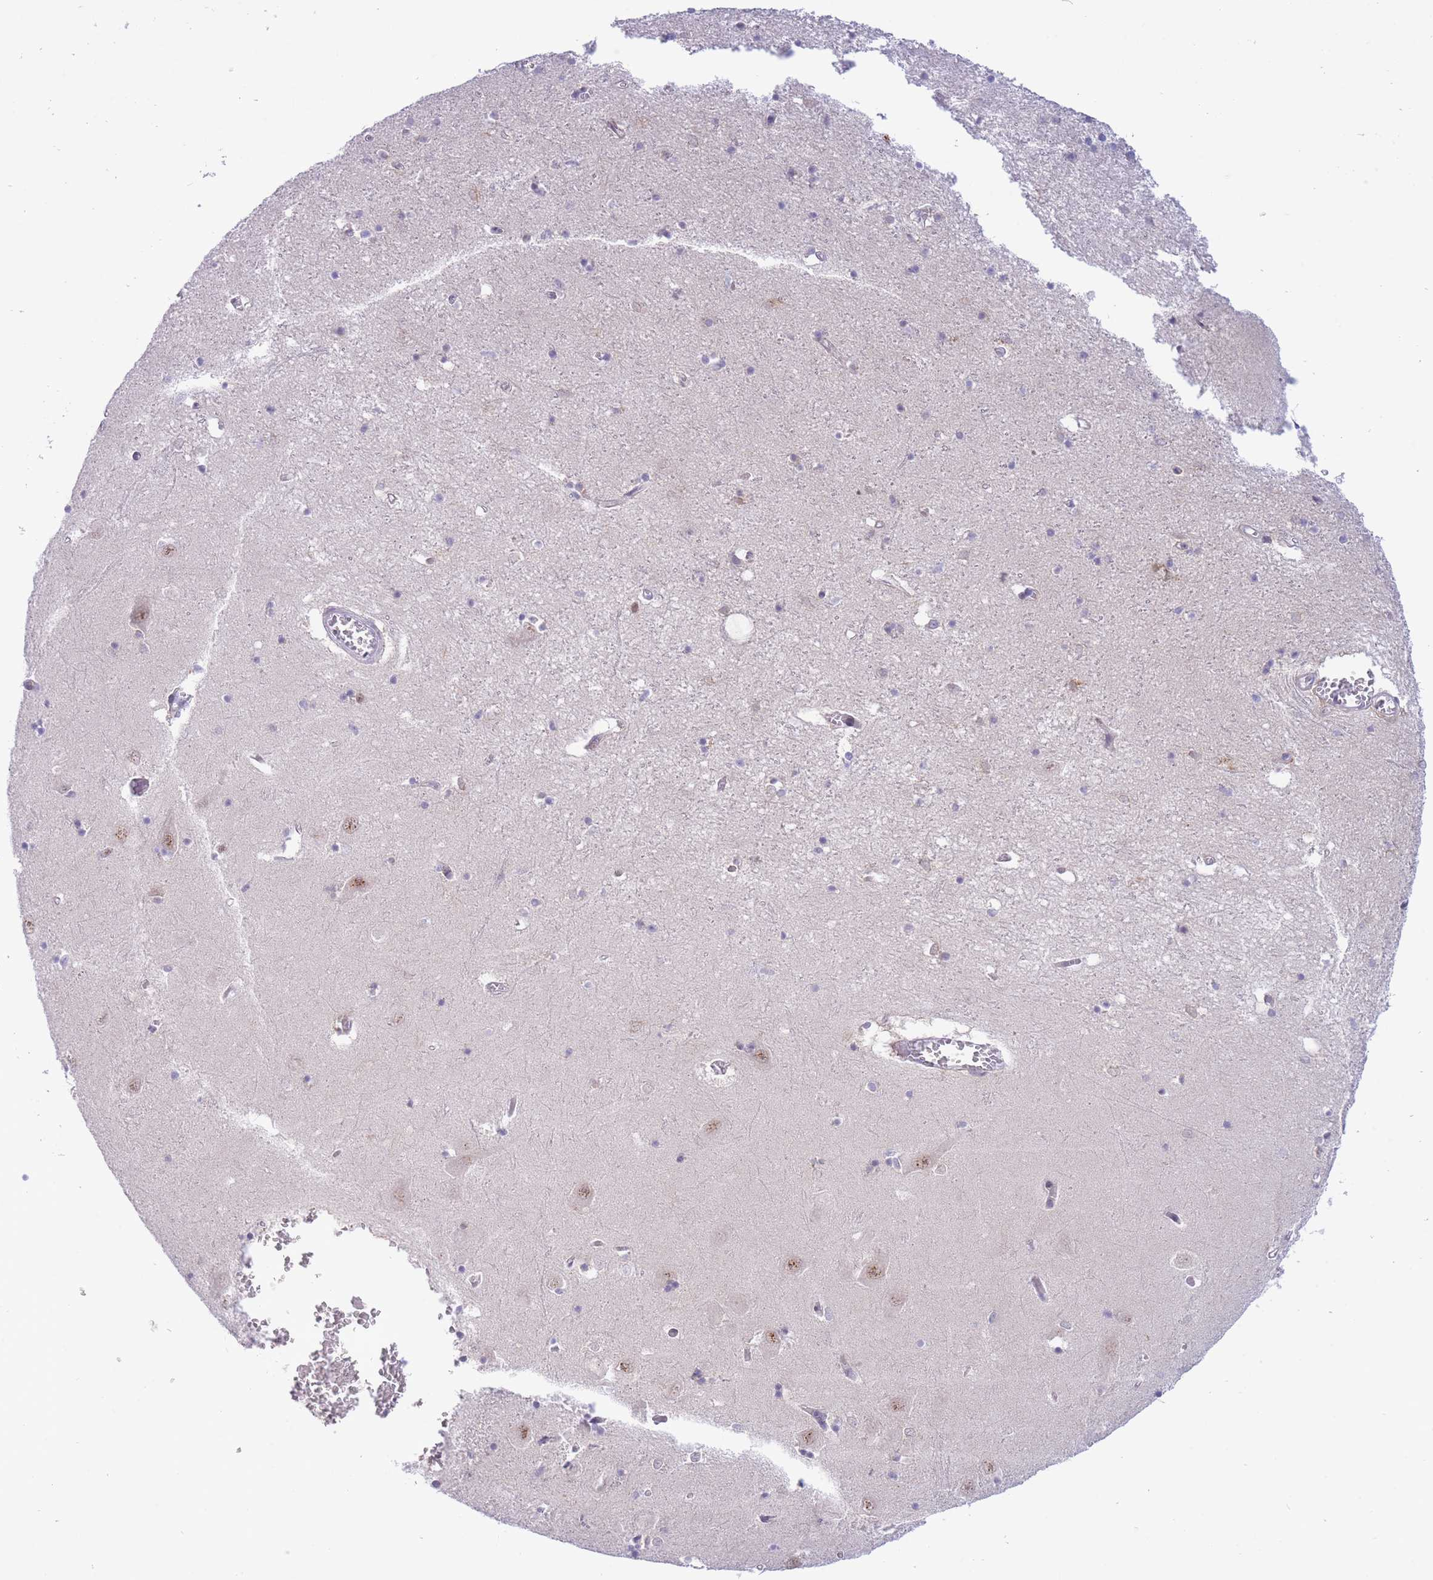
{"staining": {"intensity": "negative", "quantity": "none", "location": "none"}, "tissue": "hippocampus", "cell_type": "Glial cells", "image_type": "normal", "snomed": [{"axis": "morphology", "description": "Normal tissue, NOS"}, {"axis": "topography", "description": "Hippocampus"}], "caption": "The micrograph reveals no staining of glial cells in unremarkable hippocampus. The staining is performed using DAB brown chromogen with nuclei counter-stained in using hematoxylin.", "gene": "CYP2B6", "patient": {"sex": "male", "age": 70}}